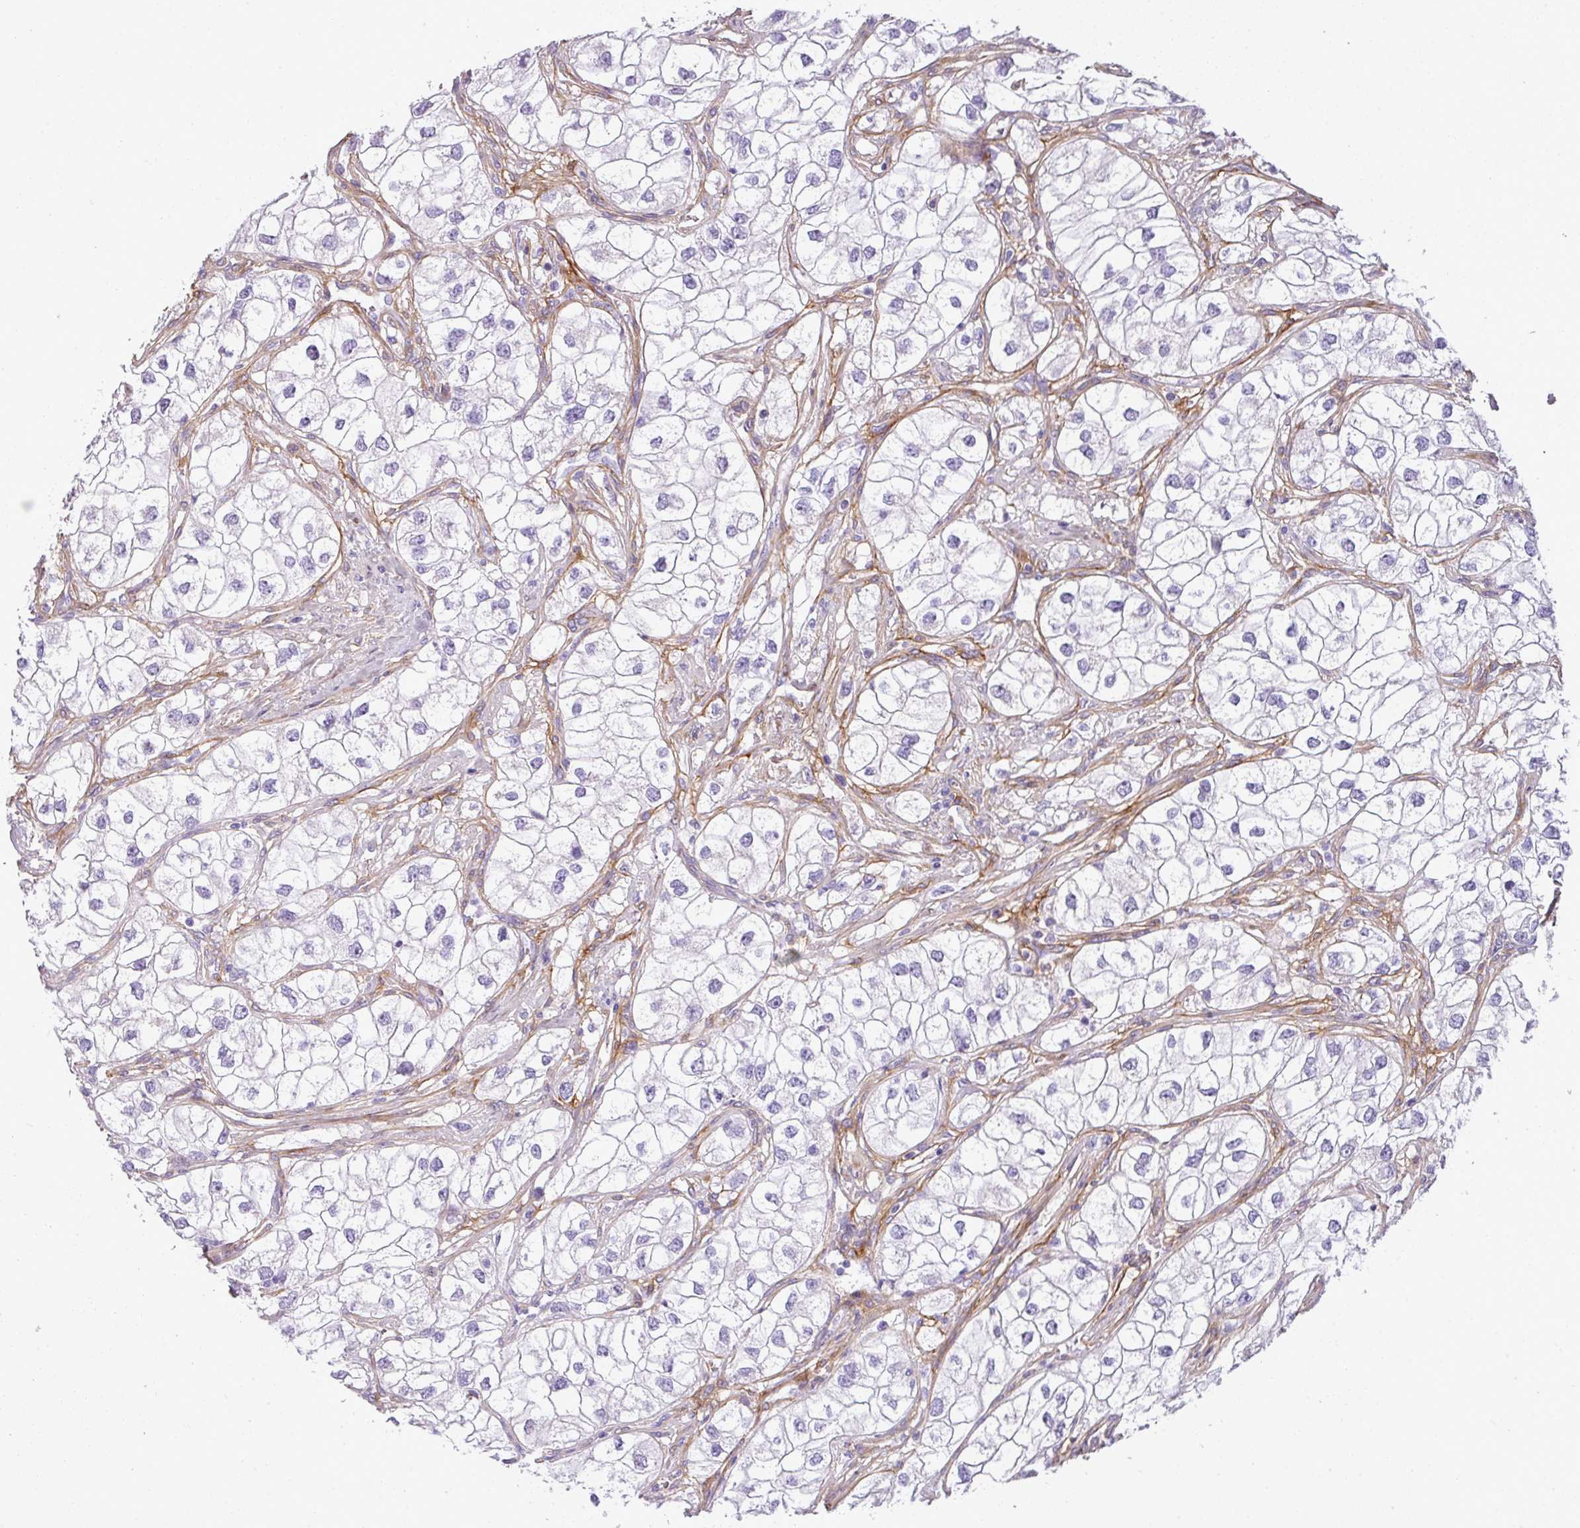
{"staining": {"intensity": "negative", "quantity": "none", "location": "none"}, "tissue": "renal cancer", "cell_type": "Tumor cells", "image_type": "cancer", "snomed": [{"axis": "morphology", "description": "Adenocarcinoma, NOS"}, {"axis": "topography", "description": "Kidney"}], "caption": "Tumor cells are negative for protein expression in human renal adenocarcinoma. The staining is performed using DAB (3,3'-diaminobenzidine) brown chromogen with nuclei counter-stained in using hematoxylin.", "gene": "PARD6G", "patient": {"sex": "male", "age": 59}}